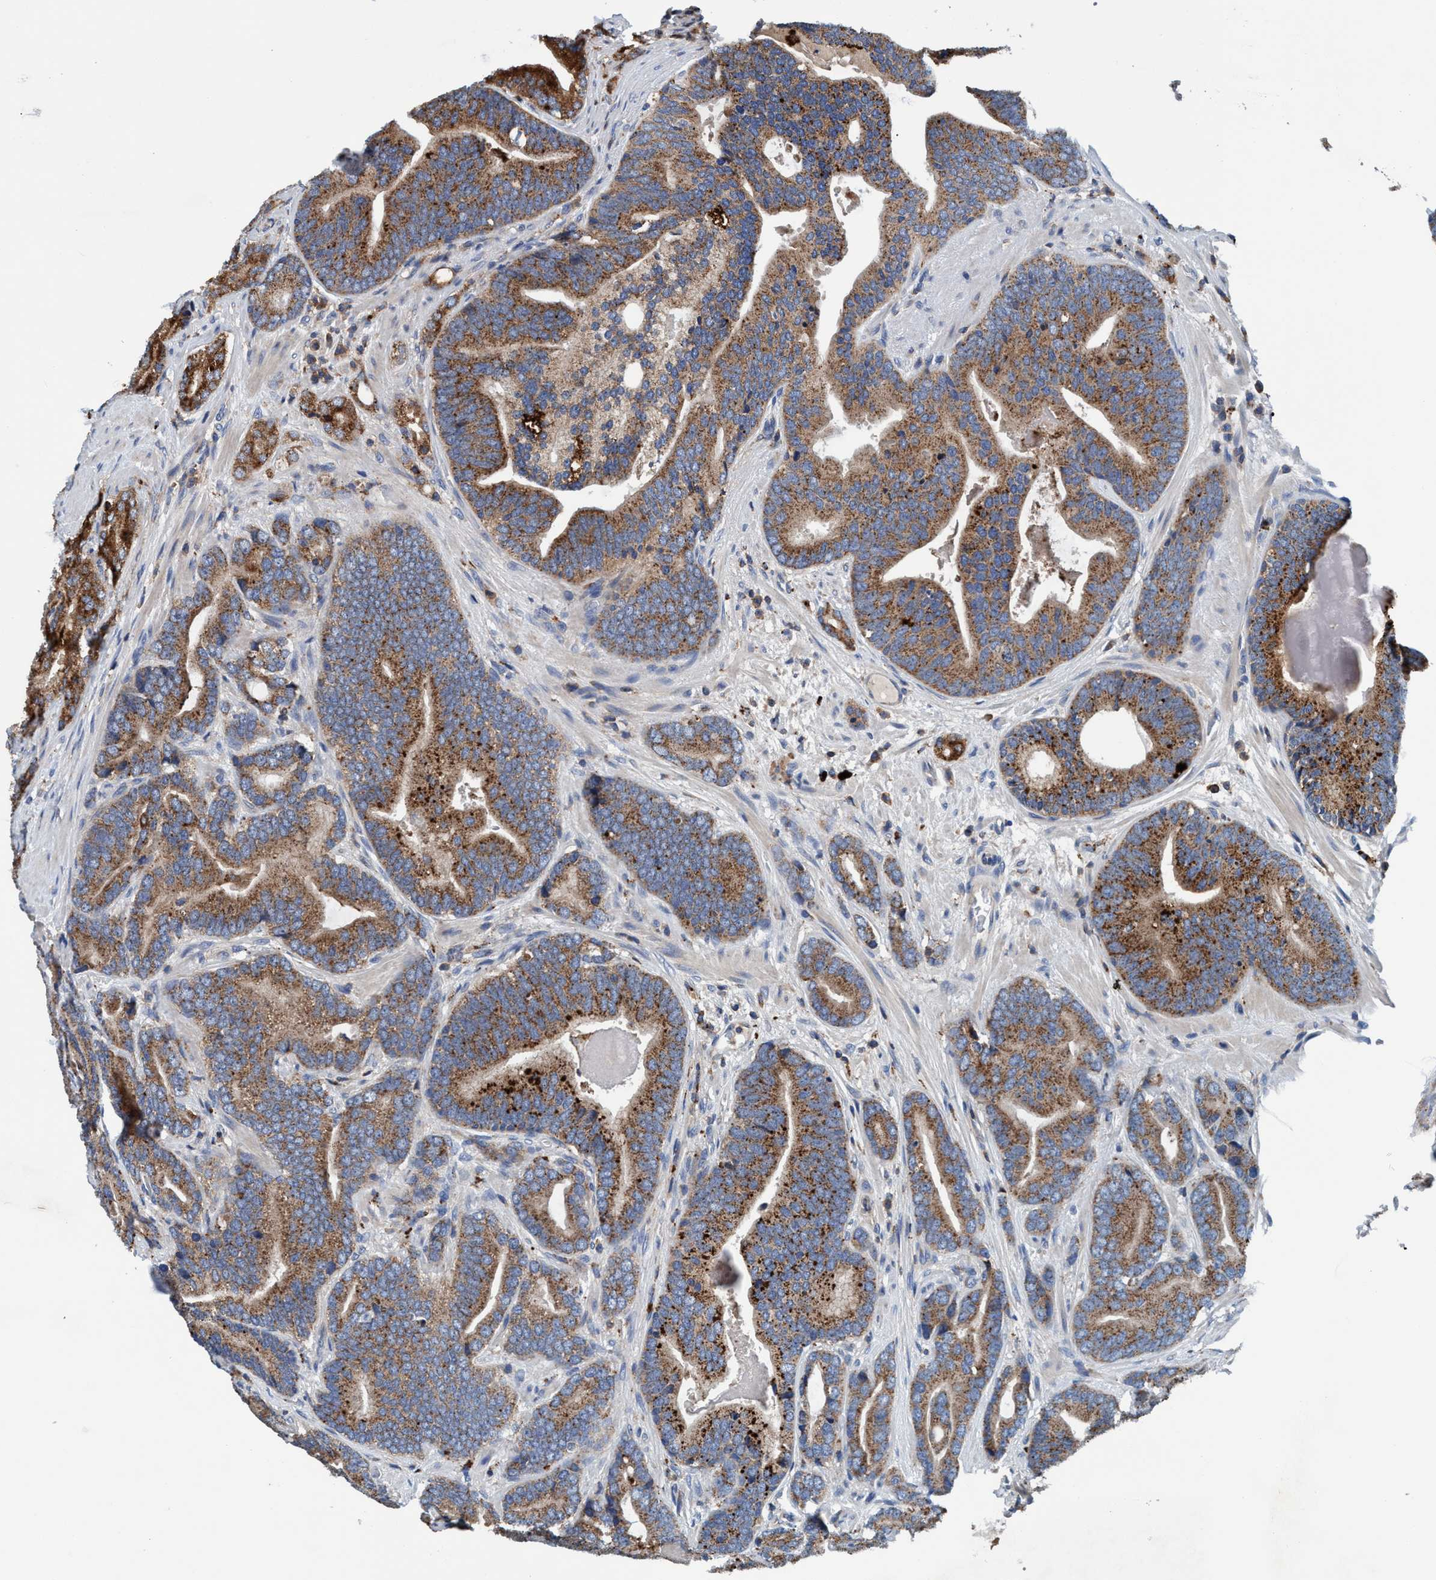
{"staining": {"intensity": "moderate", "quantity": ">75%", "location": "cytoplasmic/membranous"}, "tissue": "prostate cancer", "cell_type": "Tumor cells", "image_type": "cancer", "snomed": [{"axis": "morphology", "description": "Adenocarcinoma, High grade"}, {"axis": "topography", "description": "Prostate"}], "caption": "High-grade adenocarcinoma (prostate) stained with immunohistochemistry shows moderate cytoplasmic/membranous positivity in about >75% of tumor cells.", "gene": "ENDOG", "patient": {"sex": "male", "age": 55}}